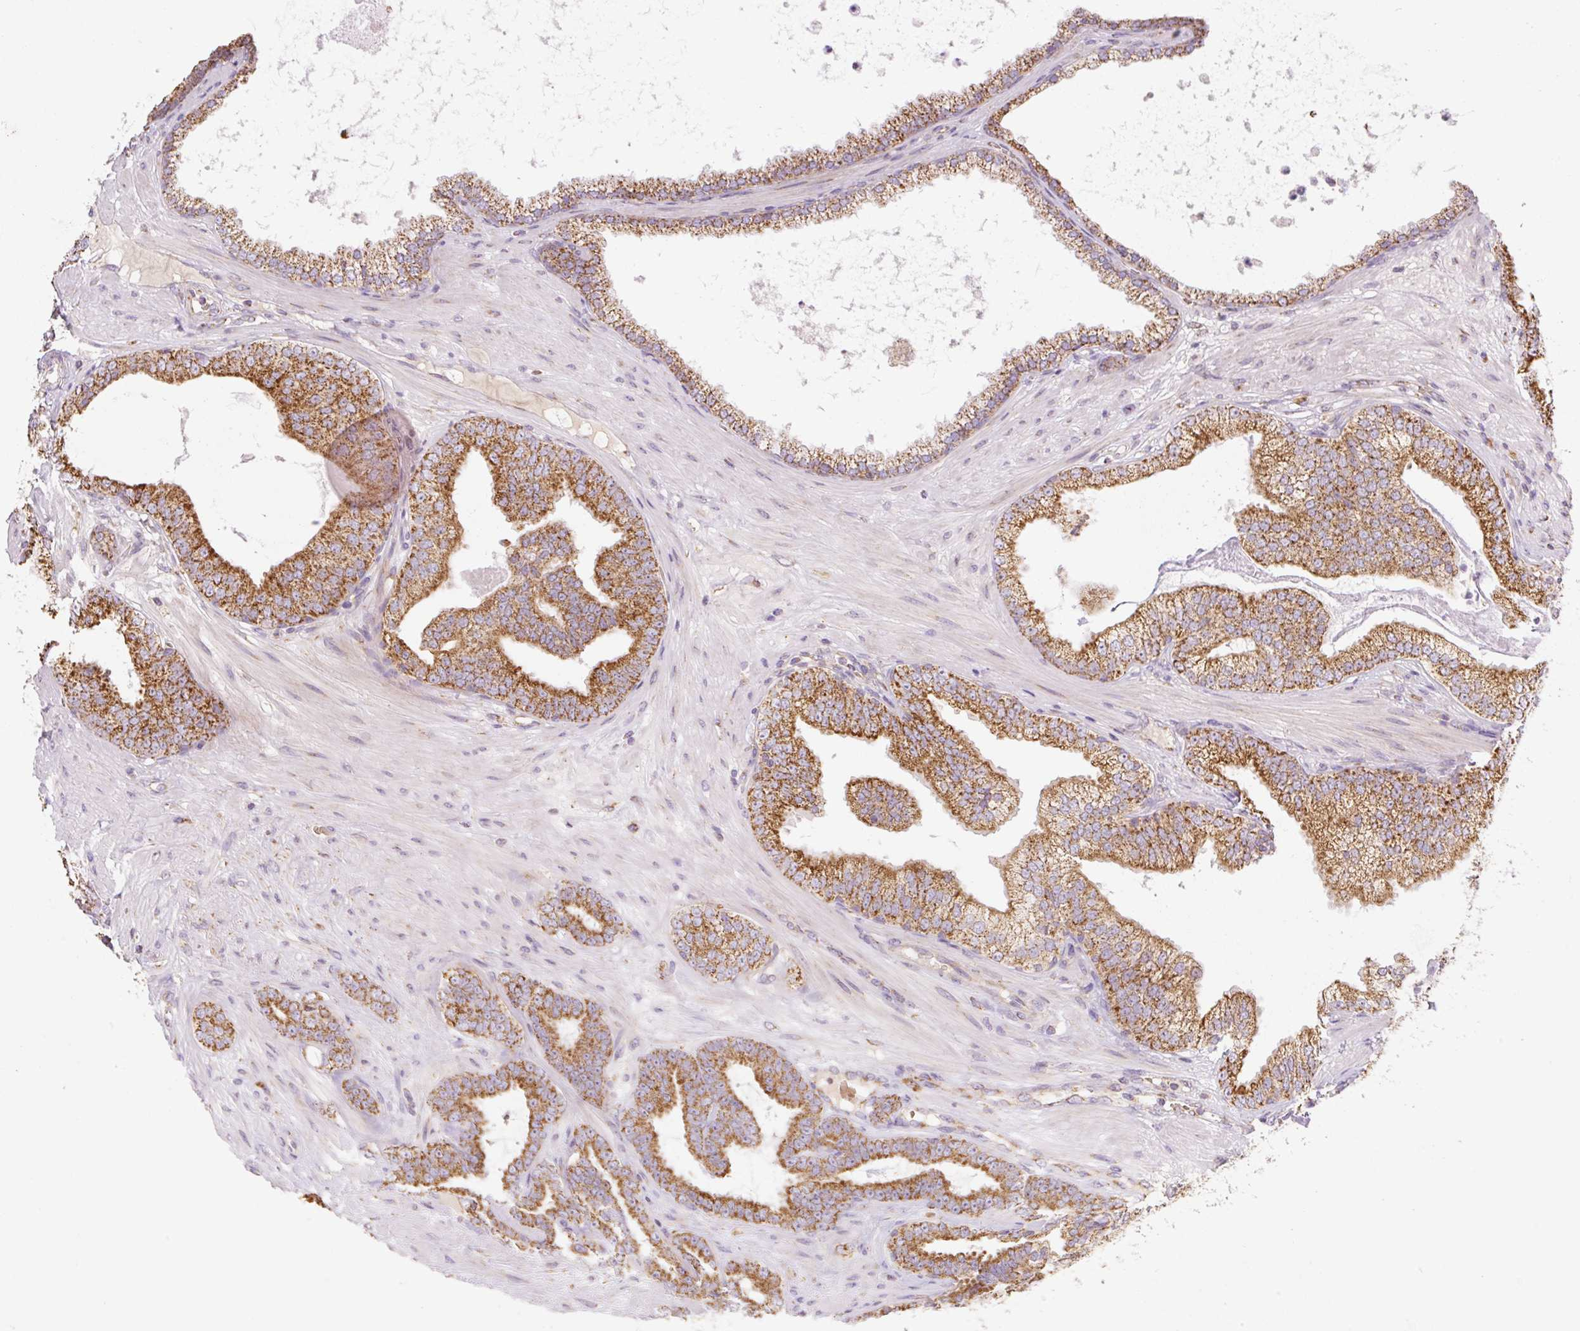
{"staining": {"intensity": "strong", "quantity": ">75%", "location": "cytoplasmic/membranous"}, "tissue": "prostate cancer", "cell_type": "Tumor cells", "image_type": "cancer", "snomed": [{"axis": "morphology", "description": "Adenocarcinoma, Low grade"}, {"axis": "topography", "description": "Prostate"}], "caption": "This histopathology image demonstrates immunohistochemistry staining of human prostate cancer, with high strong cytoplasmic/membranous staining in about >75% of tumor cells.", "gene": "GOSR2", "patient": {"sex": "male", "age": 61}}